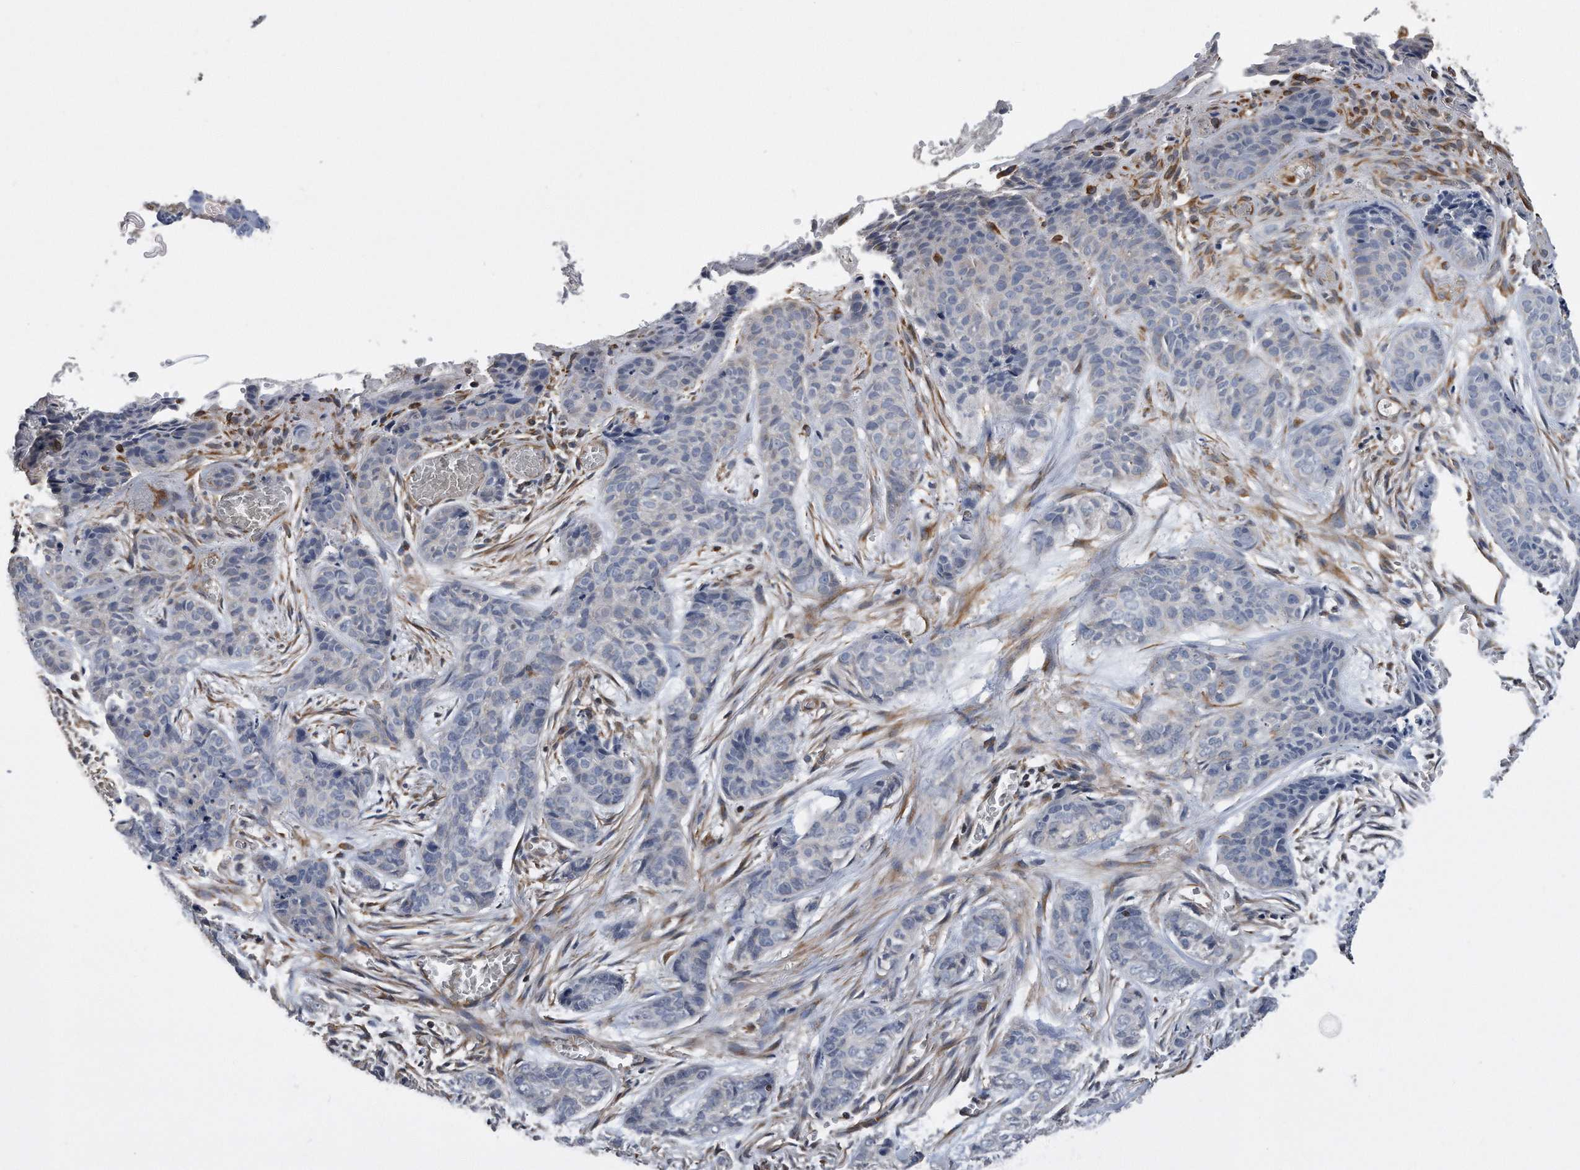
{"staining": {"intensity": "negative", "quantity": "none", "location": "none"}, "tissue": "skin cancer", "cell_type": "Tumor cells", "image_type": "cancer", "snomed": [{"axis": "morphology", "description": "Basal cell carcinoma"}, {"axis": "topography", "description": "Skin"}], "caption": "This micrograph is of skin cancer (basal cell carcinoma) stained with IHC to label a protein in brown with the nuclei are counter-stained blue. There is no expression in tumor cells.", "gene": "GPC1", "patient": {"sex": "female", "age": 64}}